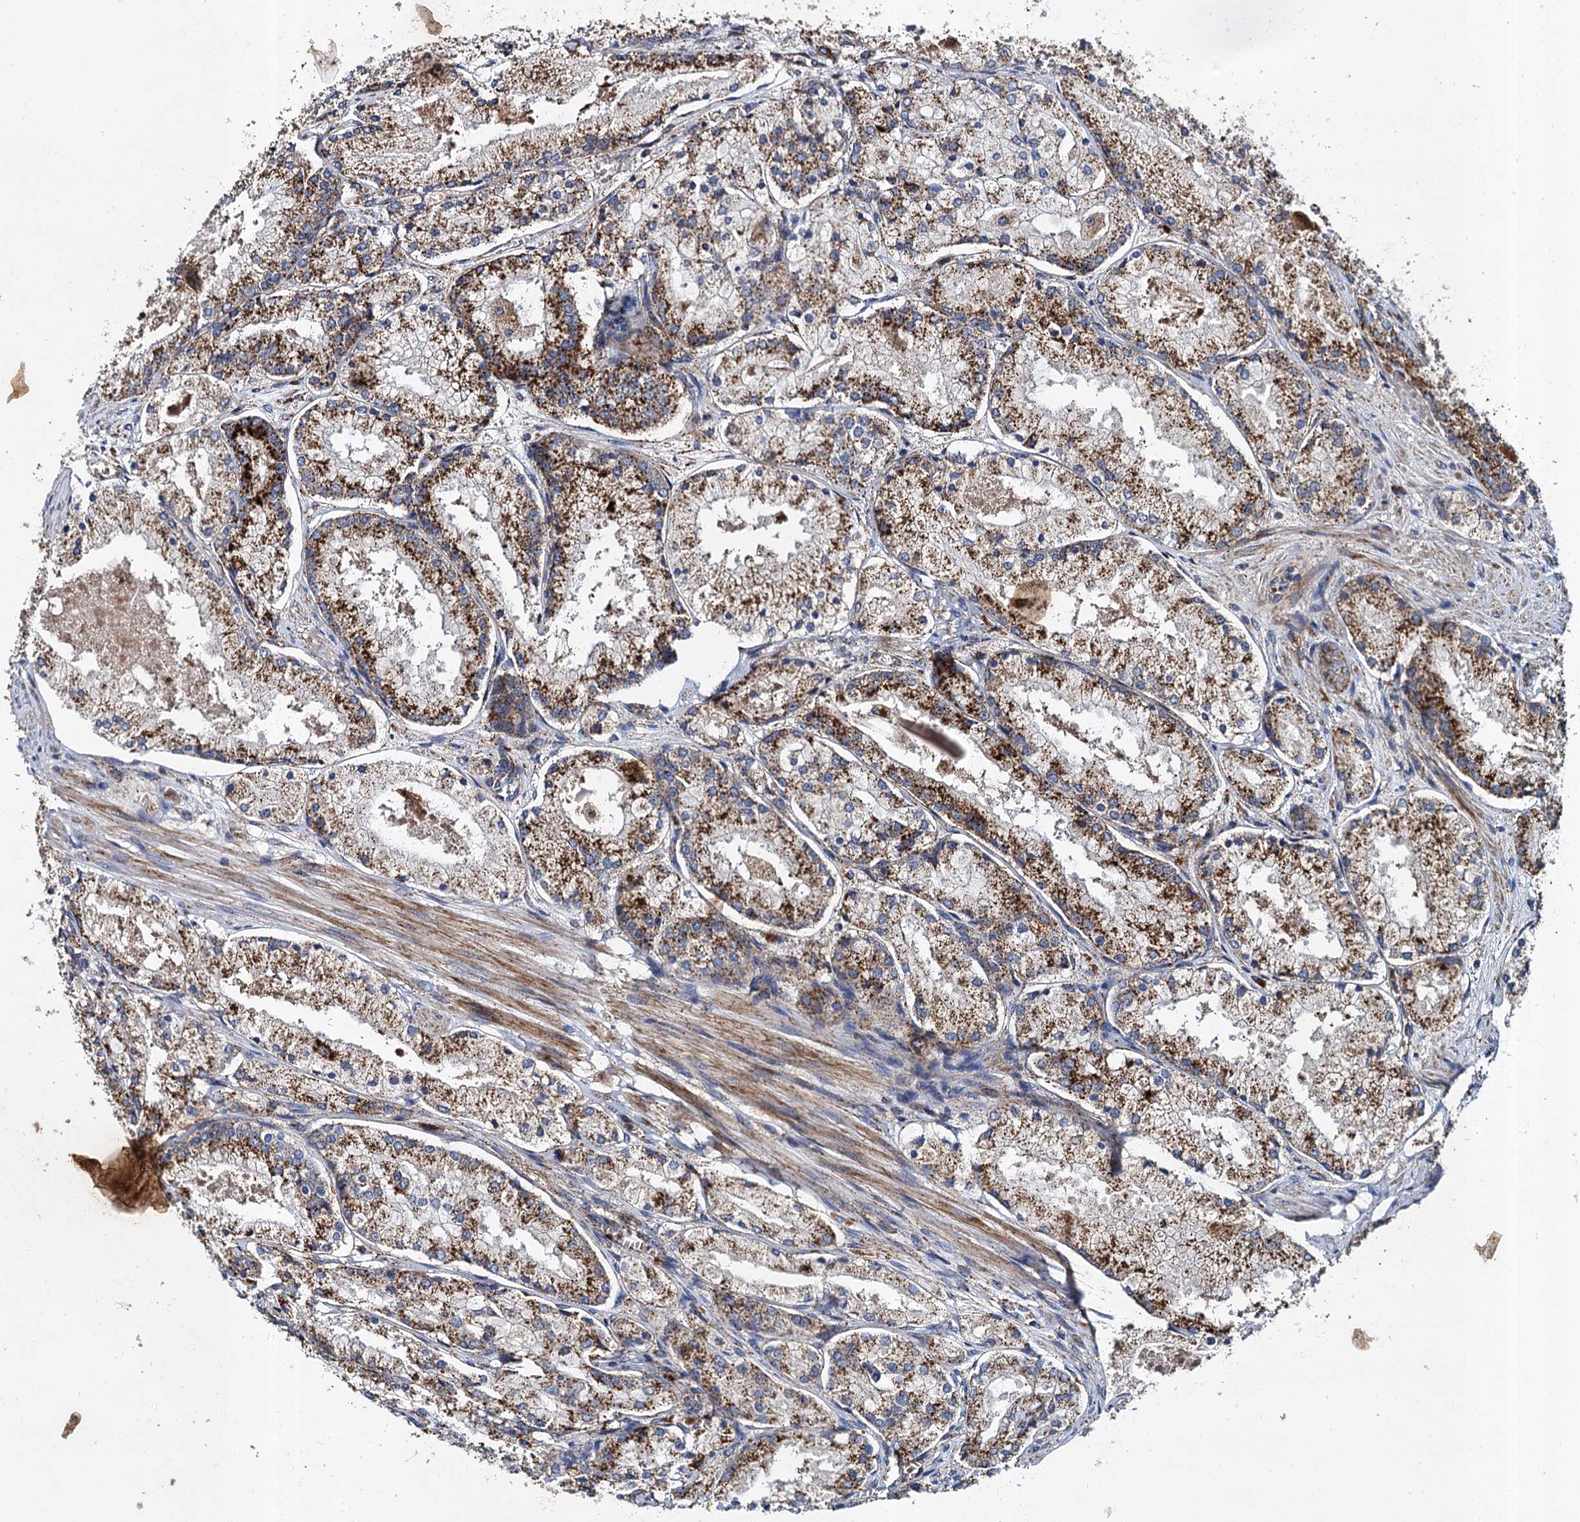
{"staining": {"intensity": "strong", "quantity": ">75%", "location": "cytoplasmic/membranous"}, "tissue": "prostate cancer", "cell_type": "Tumor cells", "image_type": "cancer", "snomed": [{"axis": "morphology", "description": "Adenocarcinoma, Low grade"}, {"axis": "topography", "description": "Prostate"}], "caption": "IHC (DAB (3,3'-diaminobenzidine)) staining of prostate cancer (low-grade adenocarcinoma) demonstrates strong cytoplasmic/membranous protein positivity in approximately >75% of tumor cells. The staining was performed using DAB to visualize the protein expression in brown, while the nuclei were stained in blue with hematoxylin (Magnification: 20x).", "gene": "GBA1", "patient": {"sex": "male", "age": 74}}